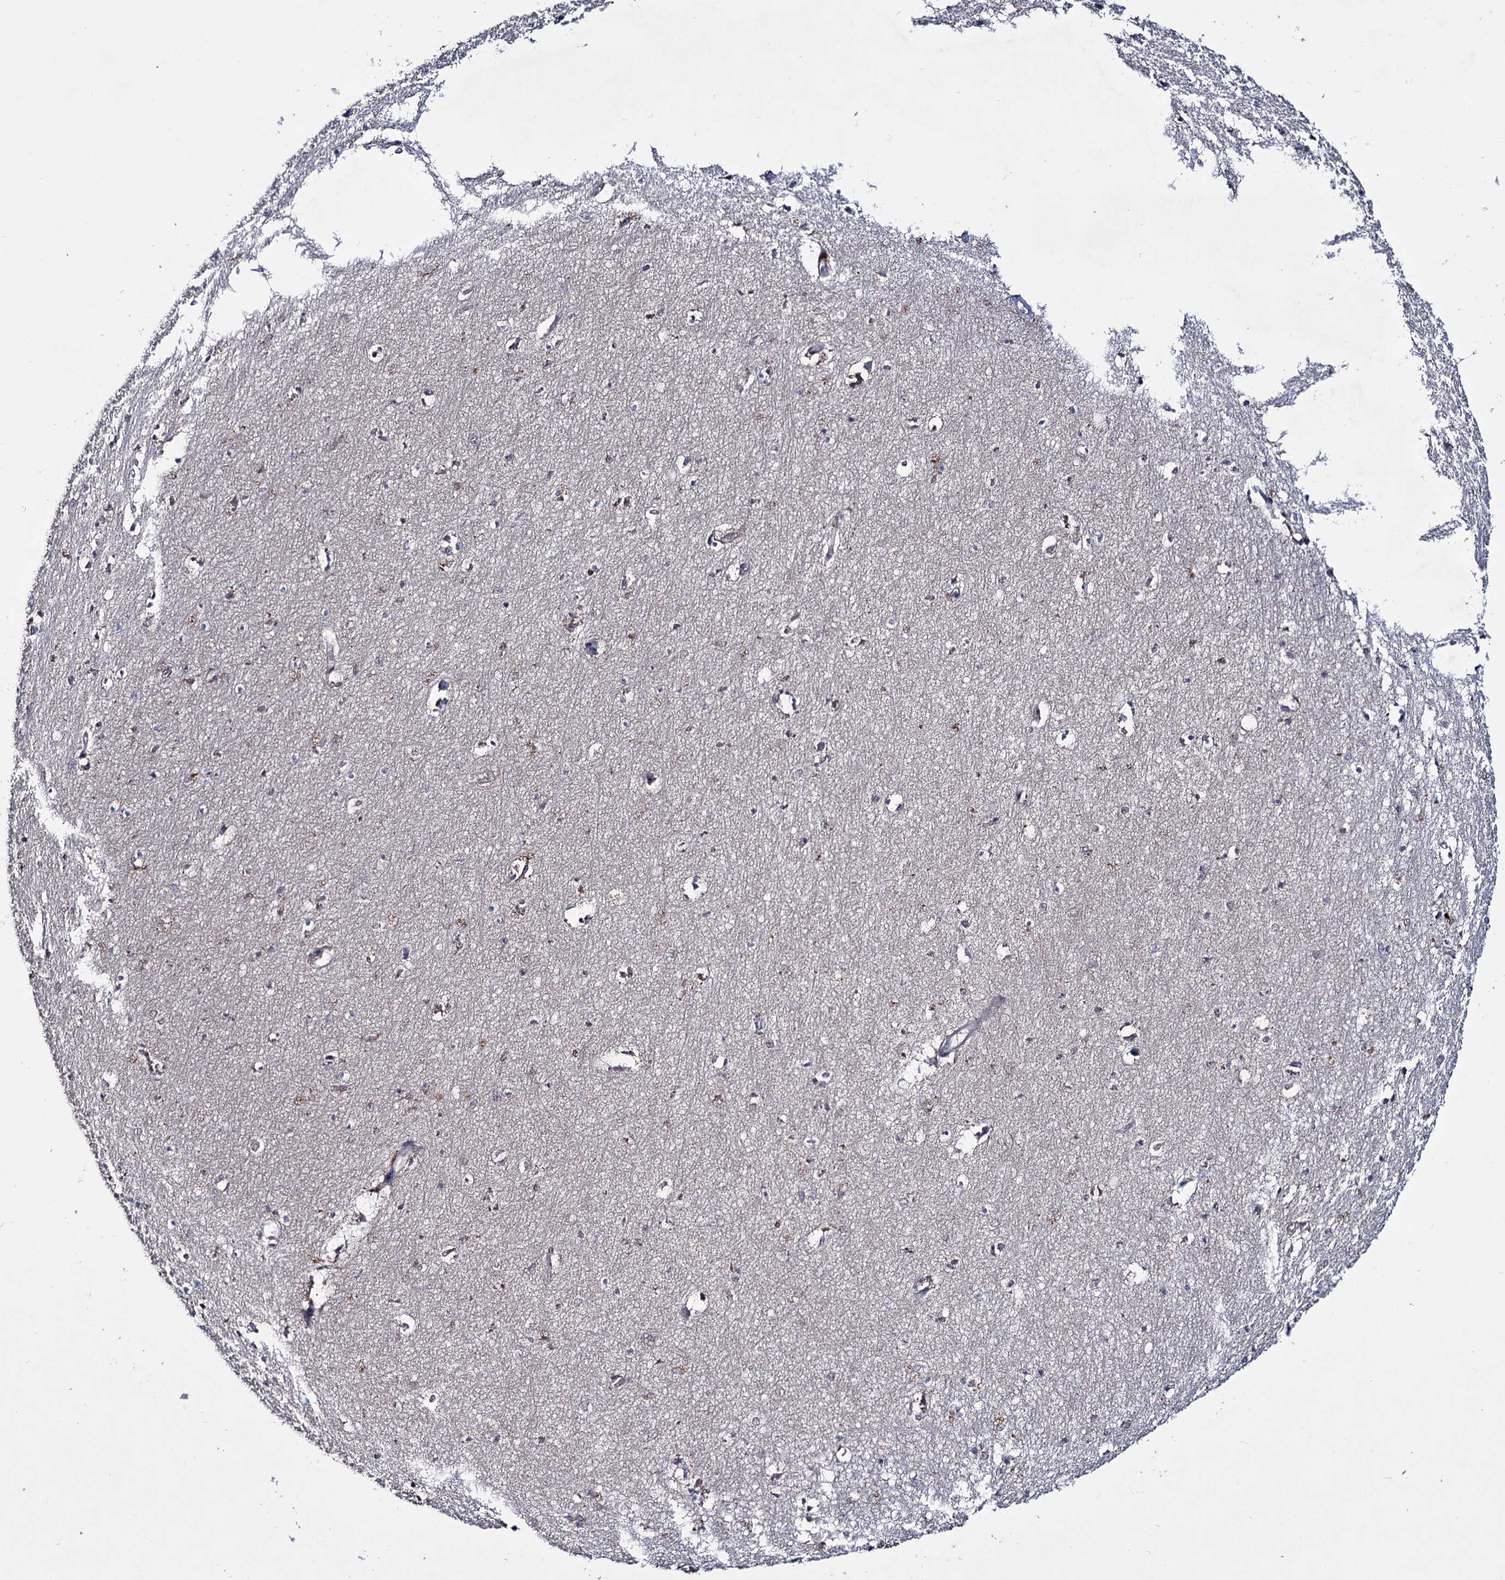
{"staining": {"intensity": "moderate", "quantity": "<25%", "location": "cytoplasmic/membranous"}, "tissue": "hippocampus", "cell_type": "Glial cells", "image_type": "normal", "snomed": [{"axis": "morphology", "description": "Normal tissue, NOS"}, {"axis": "topography", "description": "Hippocampus"}], "caption": "A low amount of moderate cytoplasmic/membranous staining is appreciated in approximately <25% of glial cells in benign hippocampus. Ihc stains the protein in brown and the nuclei are stained blue.", "gene": "CLPB", "patient": {"sex": "female", "age": 64}}